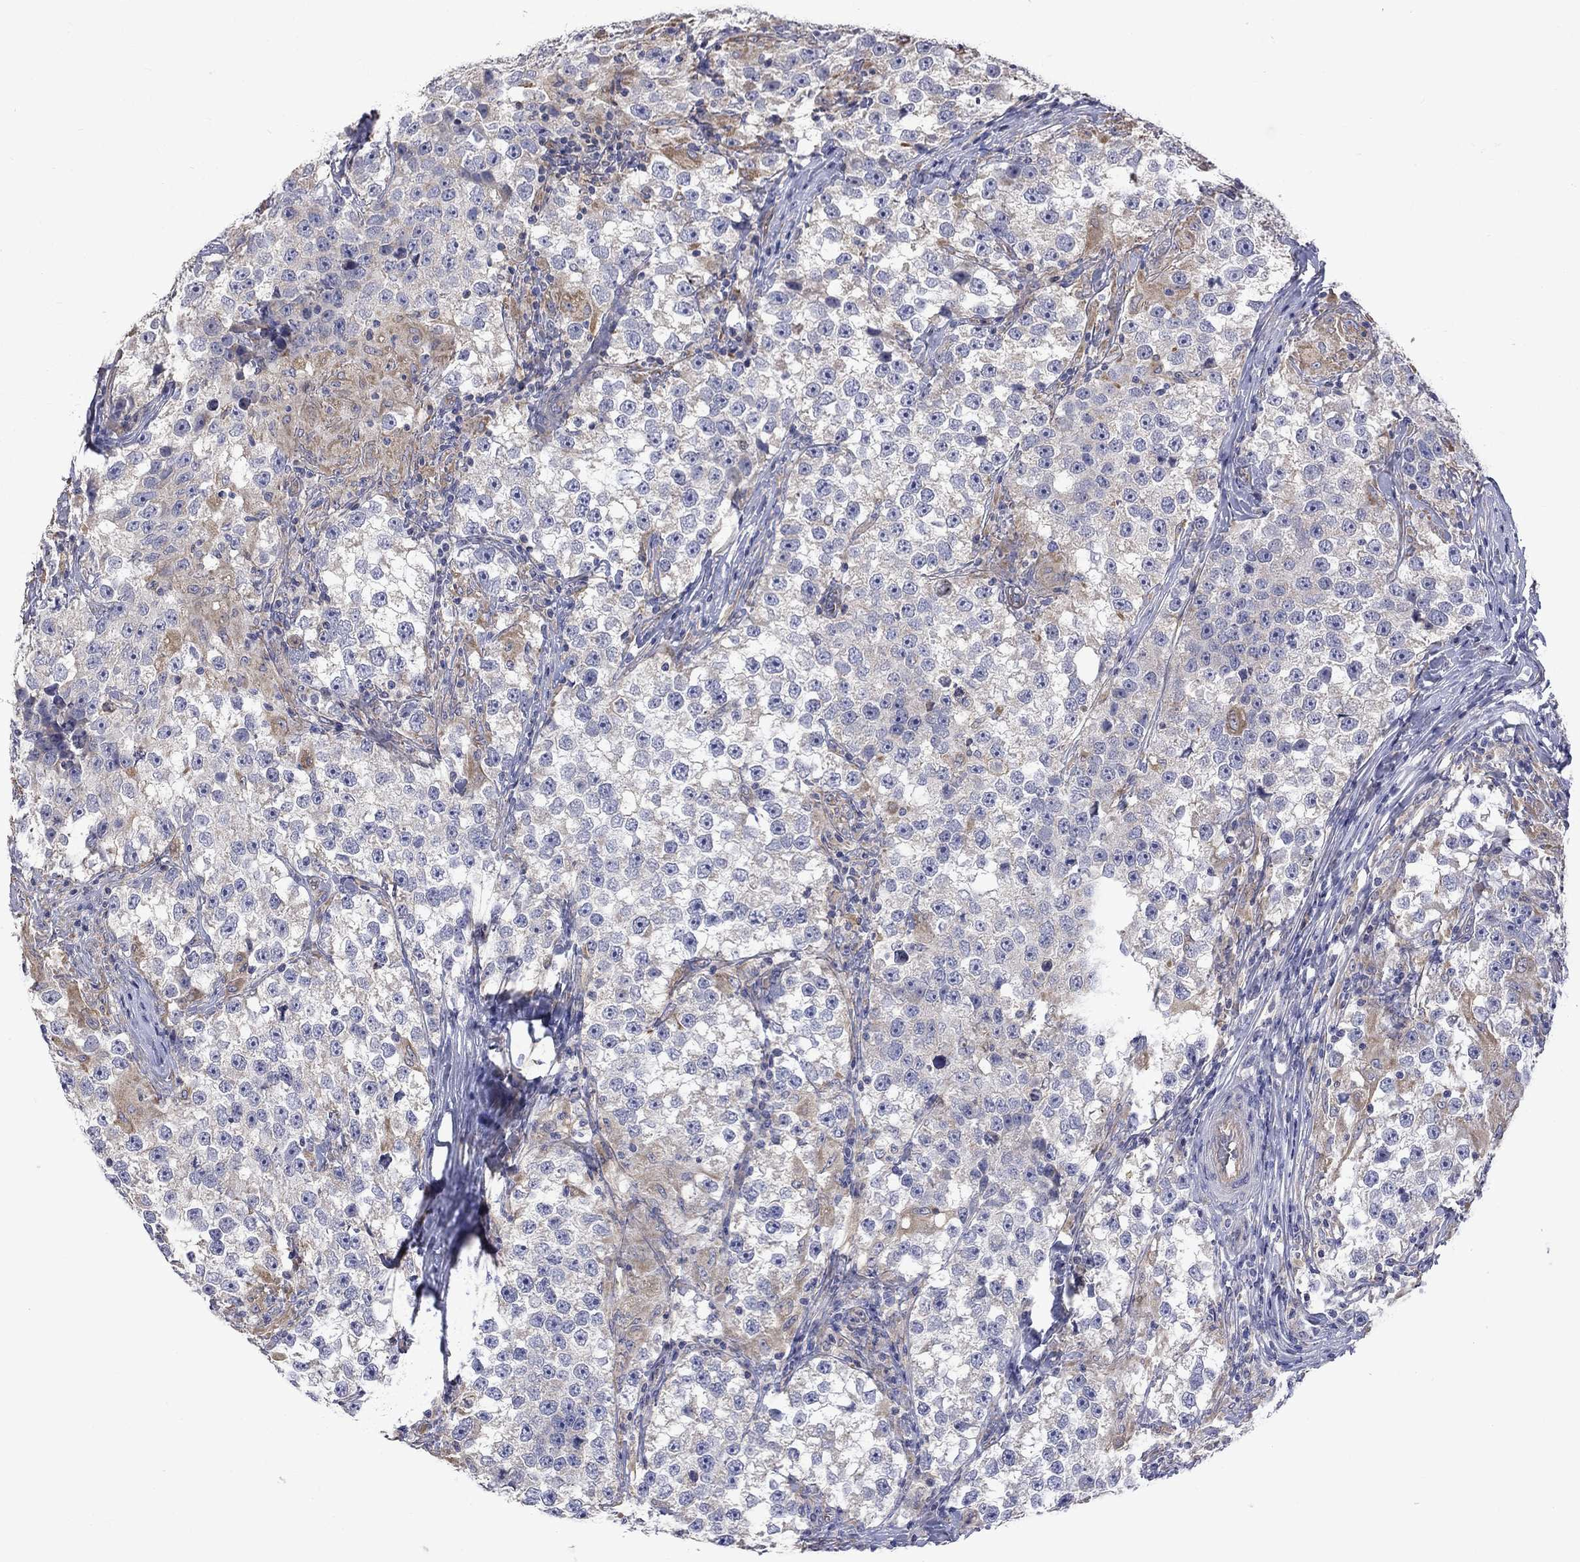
{"staining": {"intensity": "moderate", "quantity": "<25%", "location": "cytoplasmic/membranous"}, "tissue": "testis cancer", "cell_type": "Tumor cells", "image_type": "cancer", "snomed": [{"axis": "morphology", "description": "Seminoma, NOS"}, {"axis": "topography", "description": "Testis"}], "caption": "Seminoma (testis) tissue exhibits moderate cytoplasmic/membranous expression in approximately <25% of tumor cells", "gene": "CAMKK2", "patient": {"sex": "male", "age": 46}}